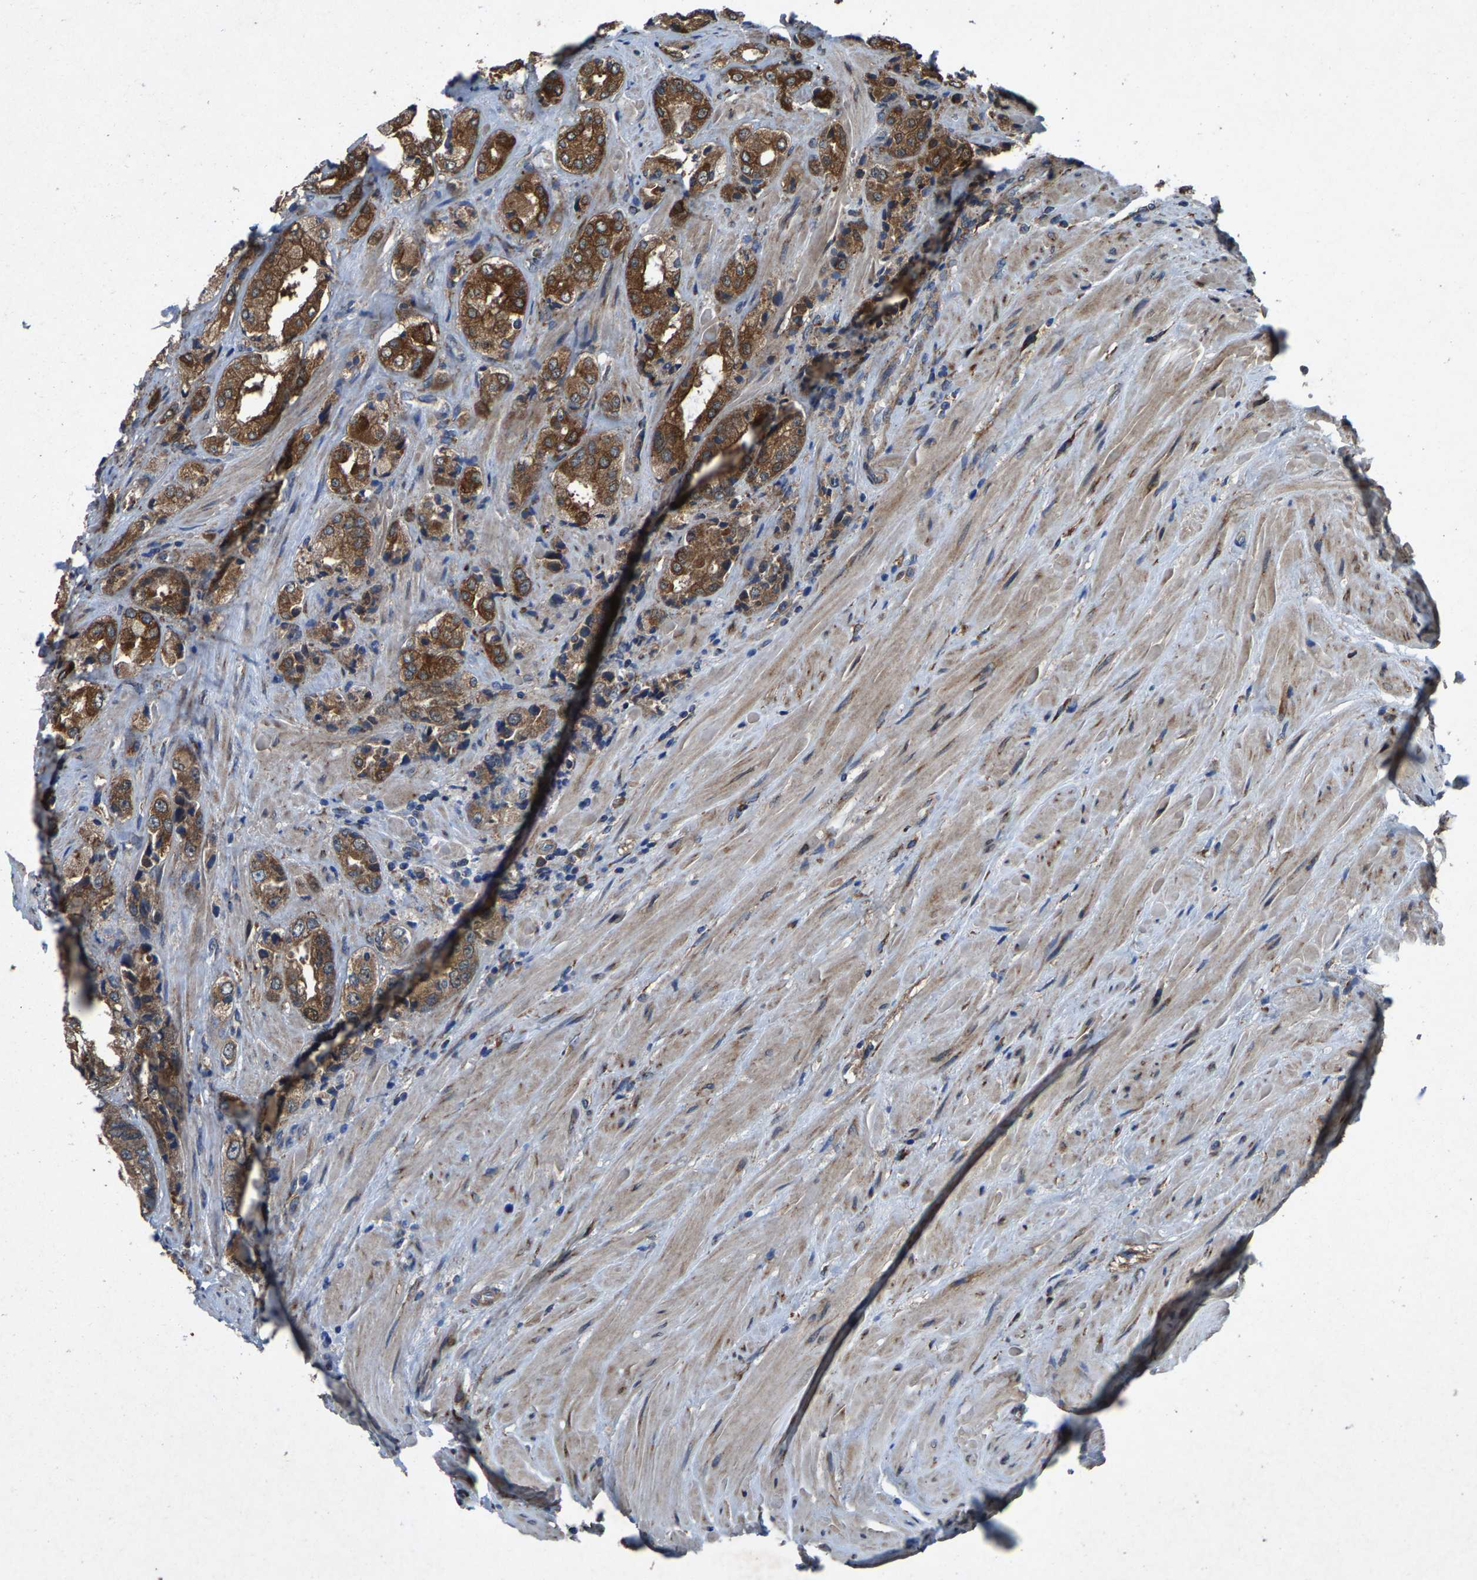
{"staining": {"intensity": "moderate", "quantity": ">75%", "location": "cytoplasmic/membranous"}, "tissue": "prostate cancer", "cell_type": "Tumor cells", "image_type": "cancer", "snomed": [{"axis": "morphology", "description": "Adenocarcinoma, High grade"}, {"axis": "topography", "description": "Prostate"}], "caption": "Human prostate cancer stained with a brown dye reveals moderate cytoplasmic/membranous positive staining in about >75% of tumor cells.", "gene": "PDP1", "patient": {"sex": "male", "age": 61}}